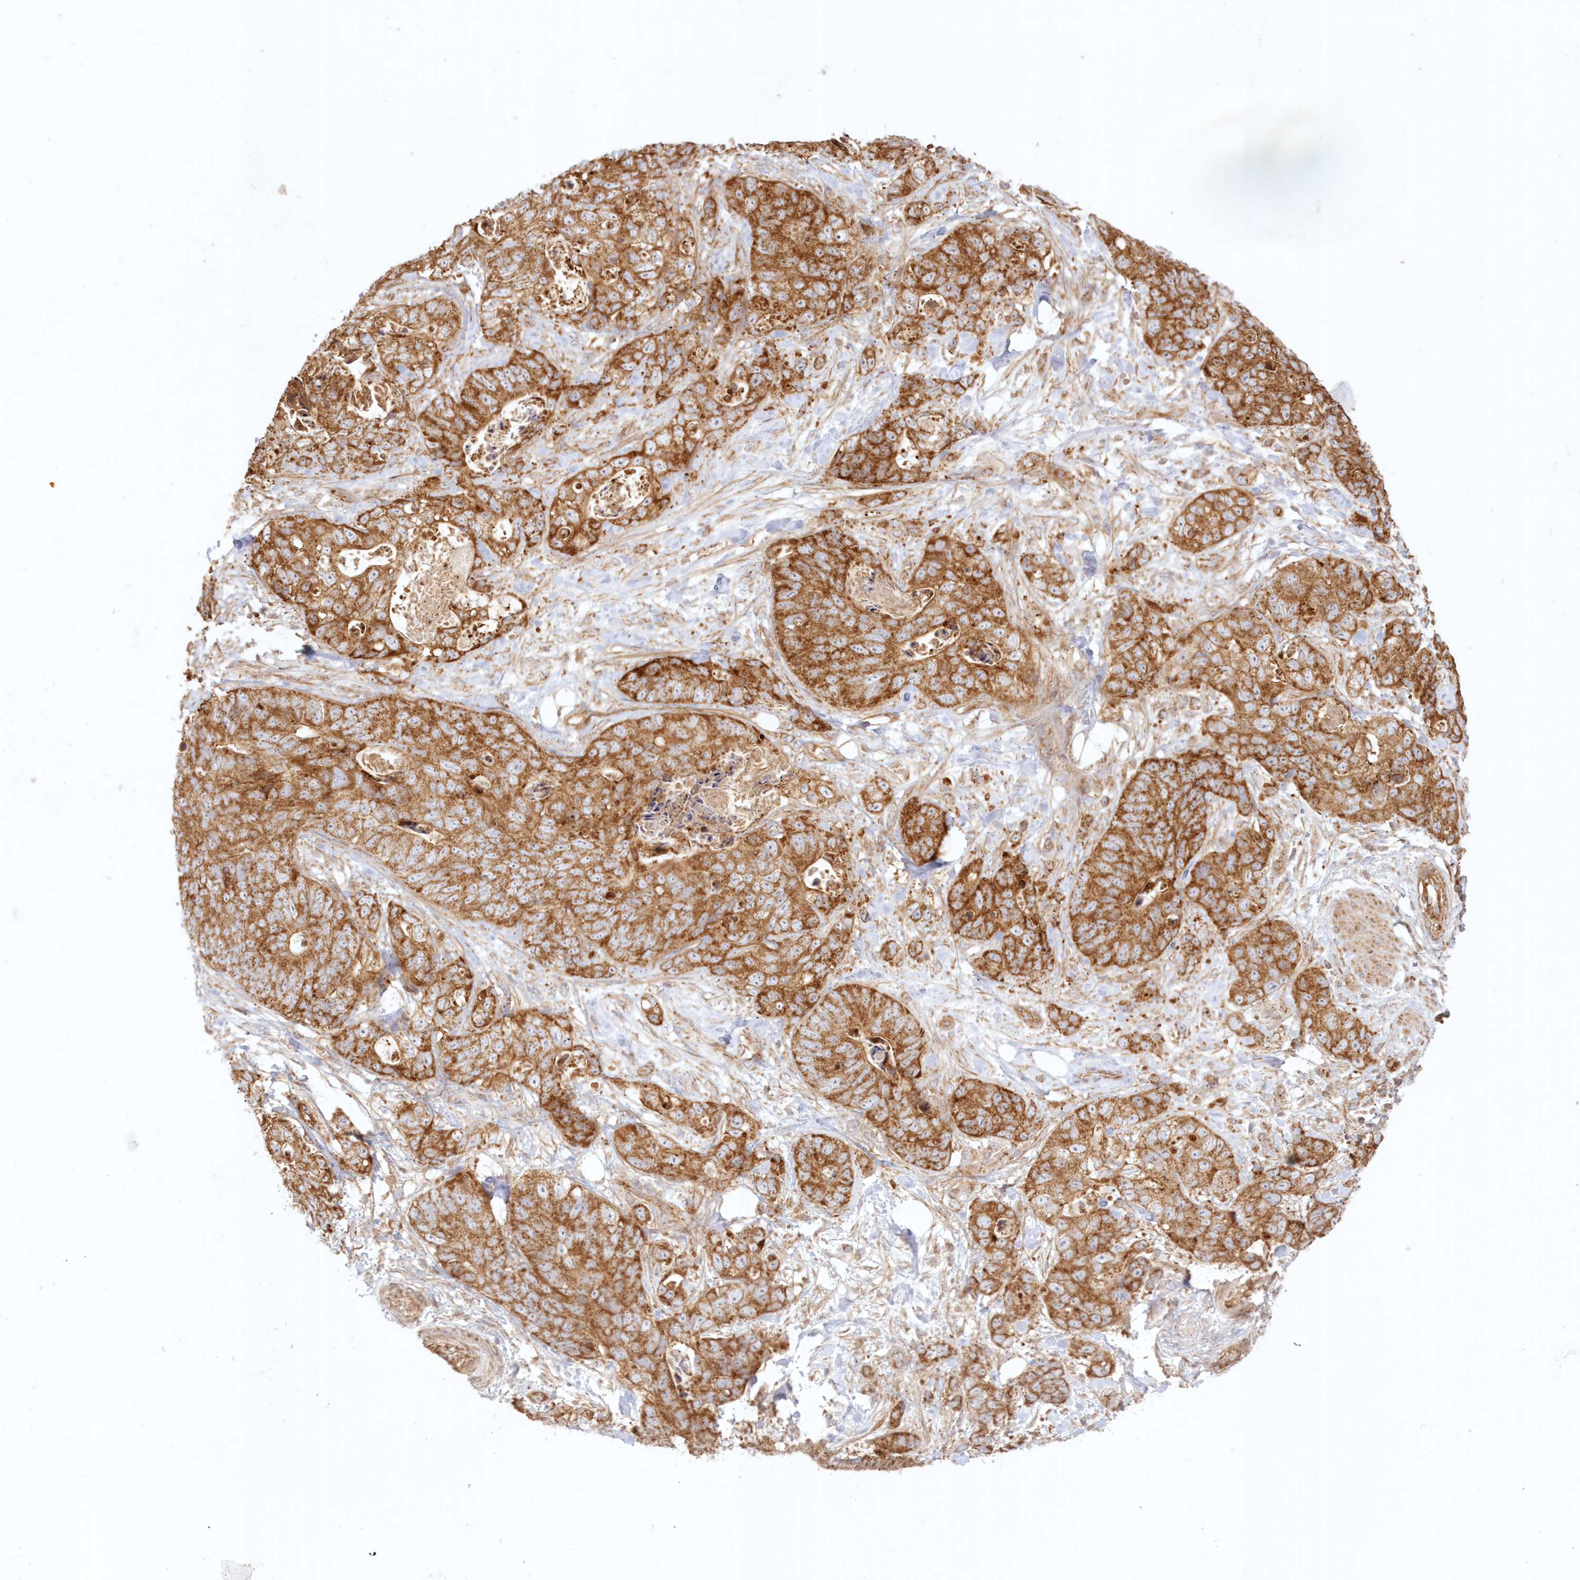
{"staining": {"intensity": "strong", "quantity": ">75%", "location": "cytoplasmic/membranous"}, "tissue": "stomach cancer", "cell_type": "Tumor cells", "image_type": "cancer", "snomed": [{"axis": "morphology", "description": "Normal tissue, NOS"}, {"axis": "morphology", "description": "Adenocarcinoma, NOS"}, {"axis": "topography", "description": "Stomach"}], "caption": "Strong cytoplasmic/membranous staining is present in about >75% of tumor cells in stomach cancer.", "gene": "KIAA0232", "patient": {"sex": "female", "age": 89}}